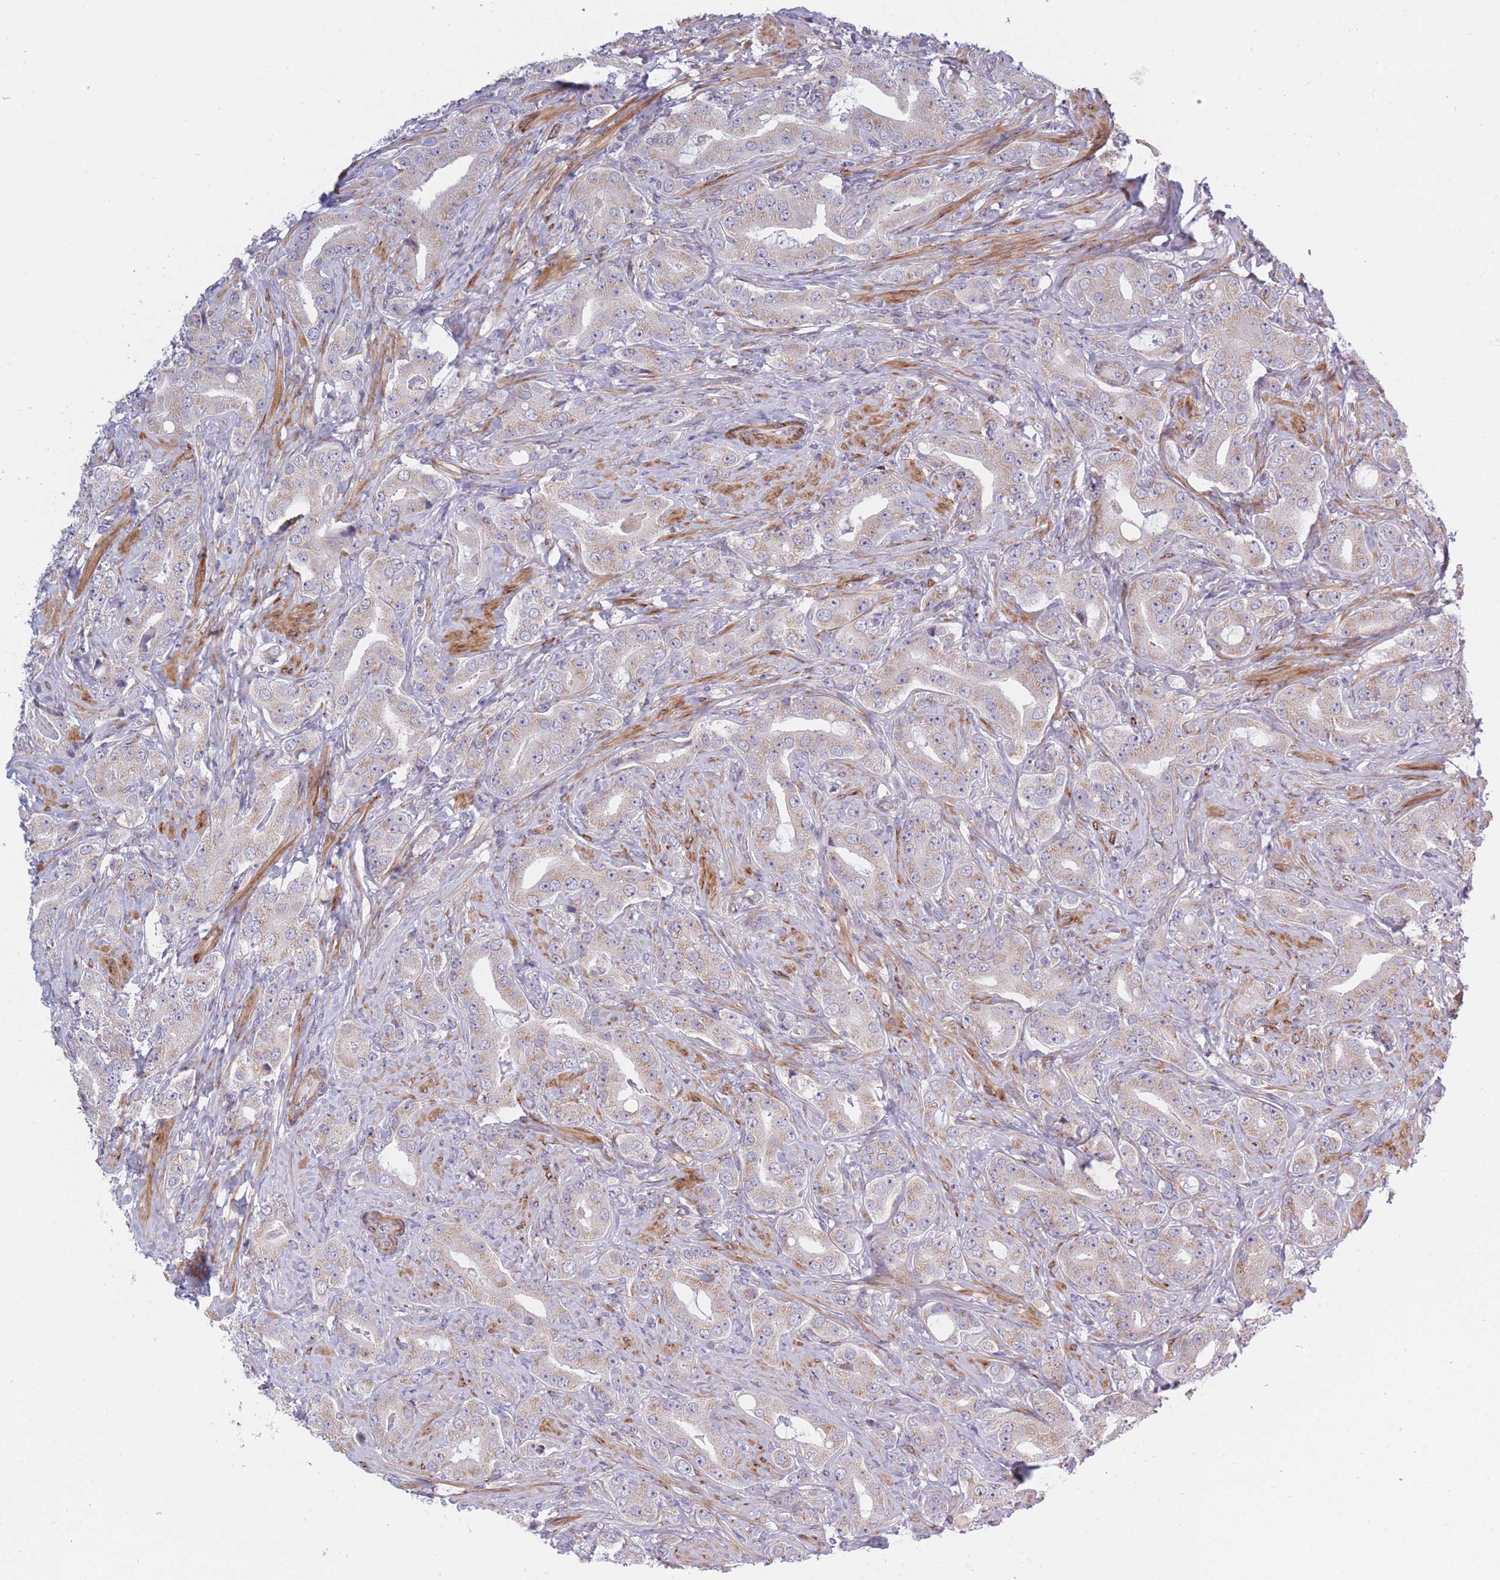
{"staining": {"intensity": "weak", "quantity": "<25%", "location": "cytoplasmic/membranous"}, "tissue": "prostate cancer", "cell_type": "Tumor cells", "image_type": "cancer", "snomed": [{"axis": "morphology", "description": "Adenocarcinoma, High grade"}, {"axis": "topography", "description": "Prostate"}], "caption": "Tumor cells show no significant protein staining in prostate cancer.", "gene": "CCNQ", "patient": {"sex": "male", "age": 63}}